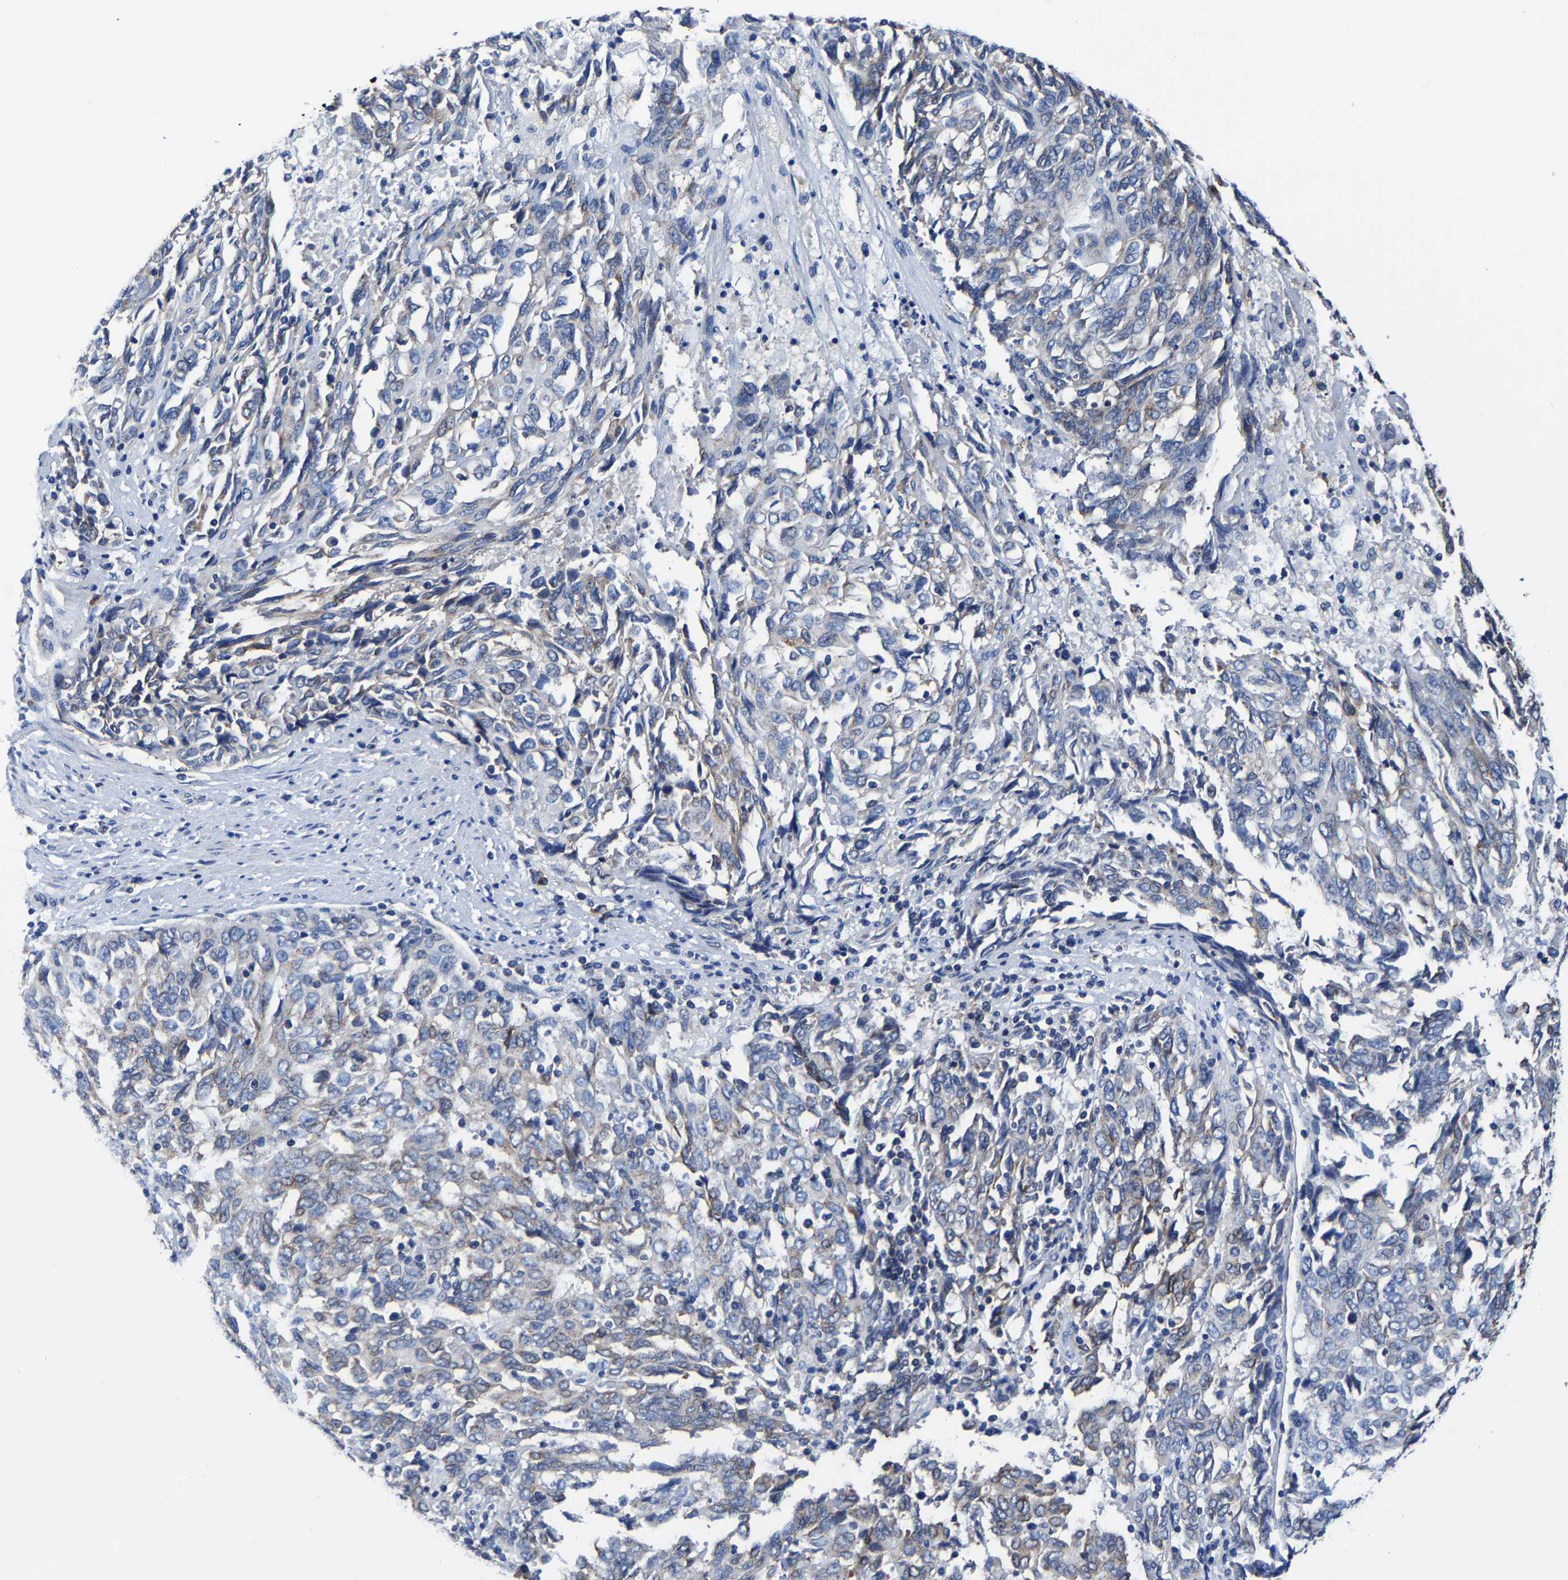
{"staining": {"intensity": "moderate", "quantity": "<25%", "location": "cytoplasmic/membranous"}, "tissue": "endometrial cancer", "cell_type": "Tumor cells", "image_type": "cancer", "snomed": [{"axis": "morphology", "description": "Adenocarcinoma, NOS"}, {"axis": "topography", "description": "Endometrium"}], "caption": "Human endometrial cancer (adenocarcinoma) stained for a protein (brown) demonstrates moderate cytoplasmic/membranous positive expression in approximately <25% of tumor cells.", "gene": "EBAG9", "patient": {"sex": "female", "age": 80}}